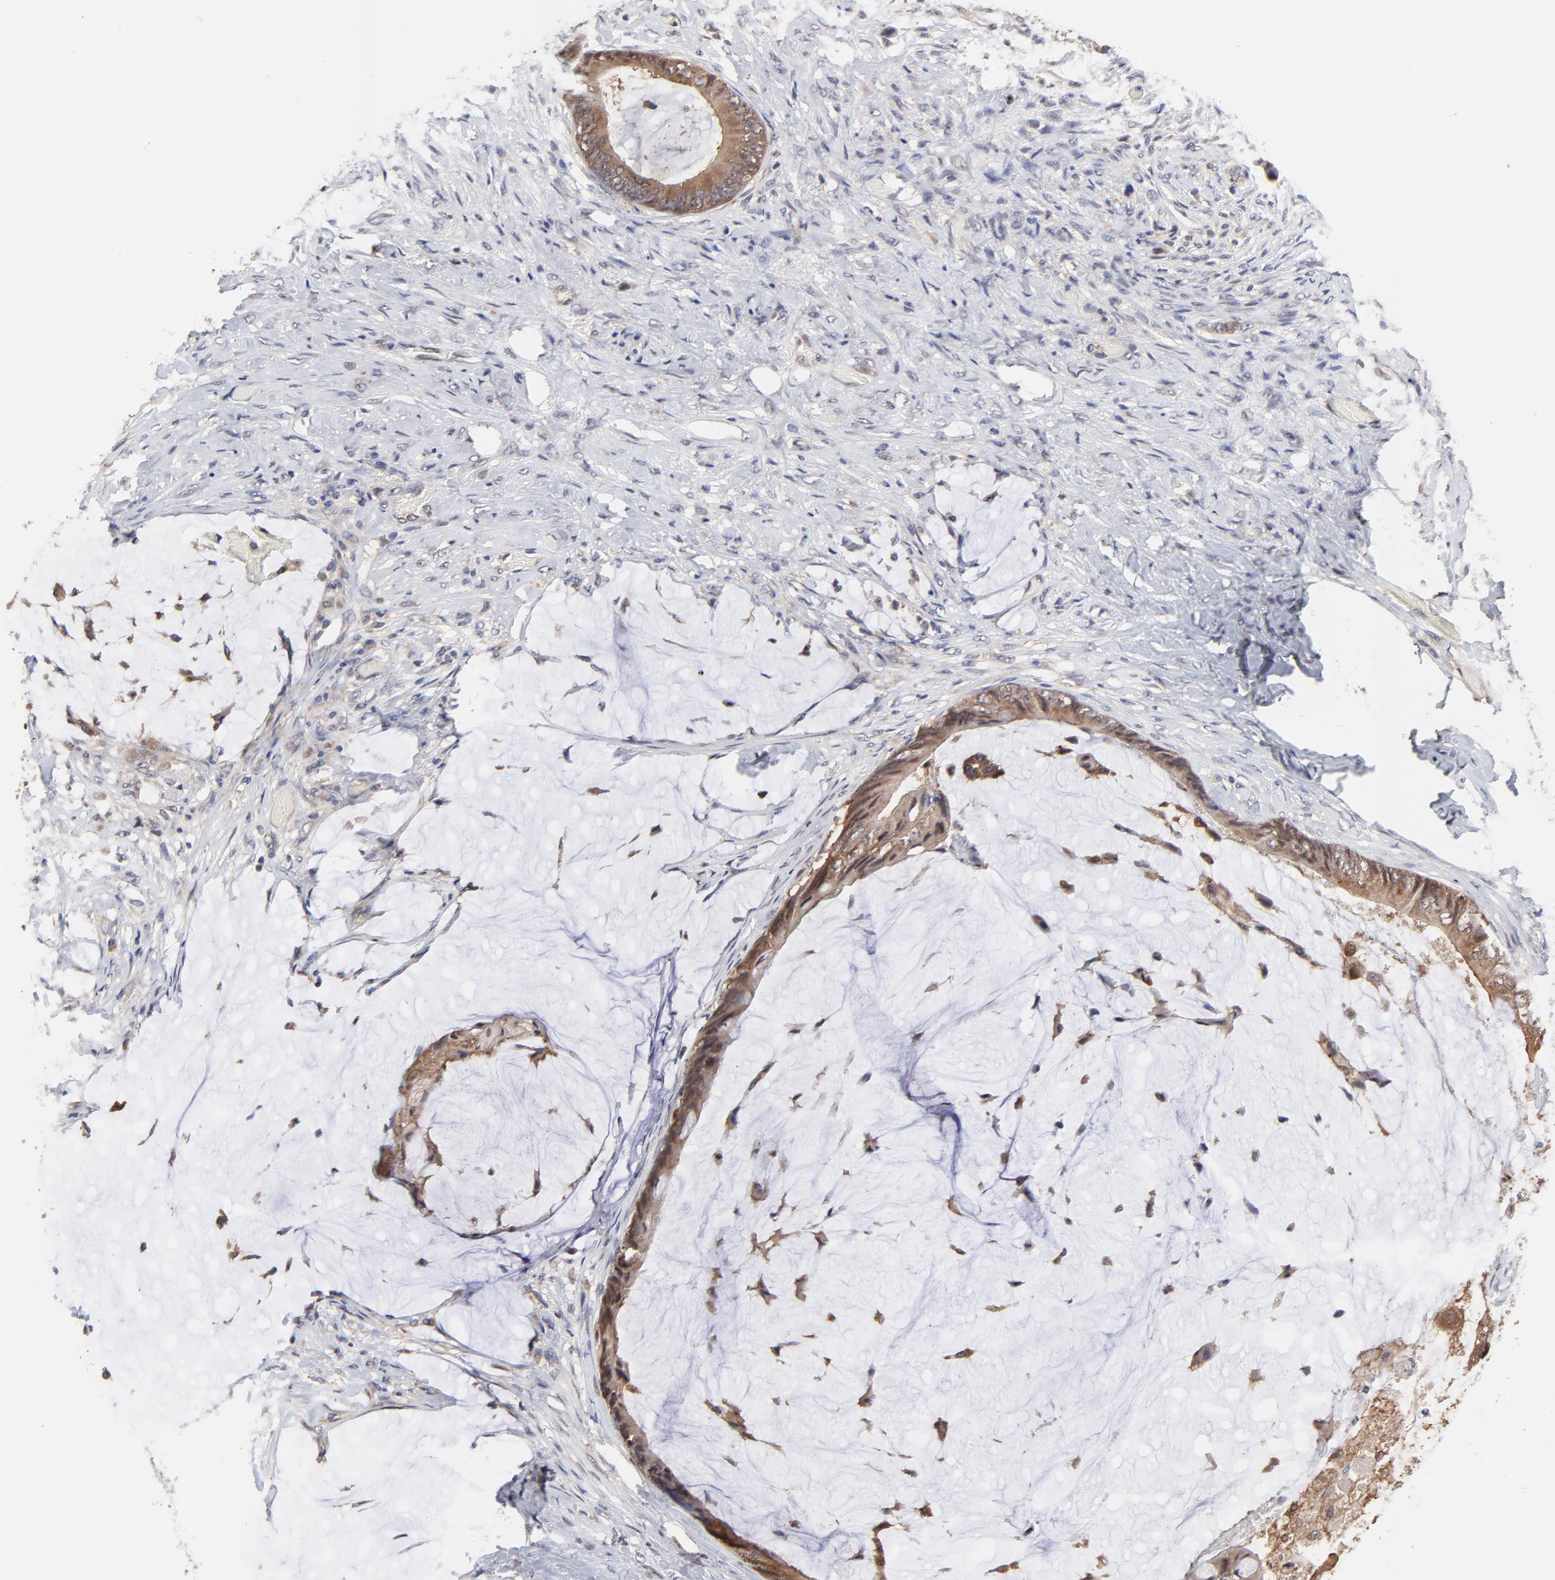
{"staining": {"intensity": "weak", "quantity": ">75%", "location": "cytoplasmic/membranous"}, "tissue": "colorectal cancer", "cell_type": "Tumor cells", "image_type": "cancer", "snomed": [{"axis": "morphology", "description": "Normal tissue, NOS"}, {"axis": "morphology", "description": "Adenocarcinoma, NOS"}, {"axis": "topography", "description": "Rectum"}, {"axis": "topography", "description": "Peripheral nerve tissue"}], "caption": "The micrograph displays staining of colorectal cancer, revealing weak cytoplasmic/membranous protein staining (brown color) within tumor cells. (brown staining indicates protein expression, while blue staining denotes nuclei).", "gene": "CCT2", "patient": {"sex": "female", "age": 77}}